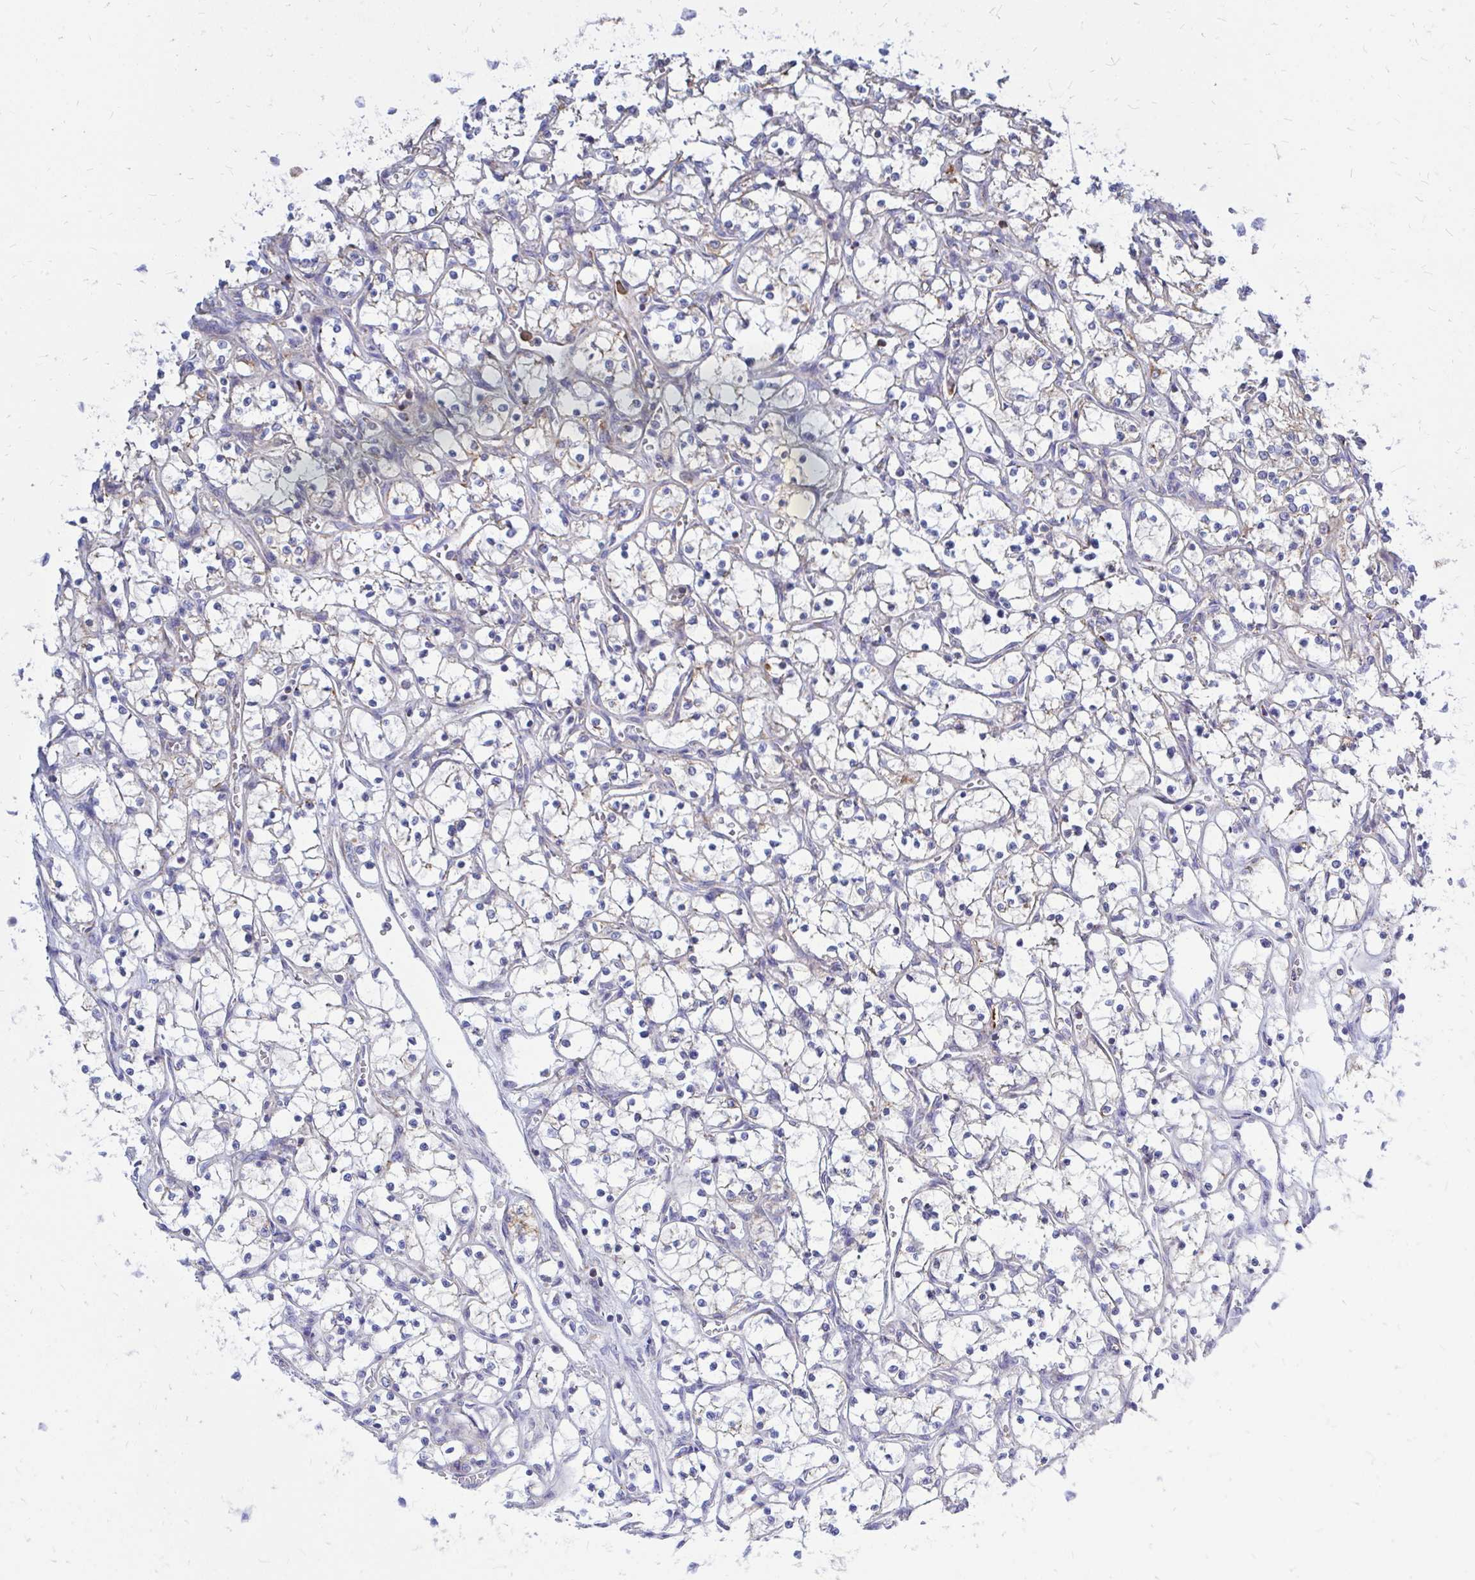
{"staining": {"intensity": "negative", "quantity": "none", "location": "none"}, "tissue": "renal cancer", "cell_type": "Tumor cells", "image_type": "cancer", "snomed": [{"axis": "morphology", "description": "Adenocarcinoma, NOS"}, {"axis": "topography", "description": "Kidney"}], "caption": "High magnification brightfield microscopy of renal cancer stained with DAB (3,3'-diaminobenzidine) (brown) and counterstained with hematoxylin (blue): tumor cells show no significant staining.", "gene": "OR10R2", "patient": {"sex": "female", "age": 69}}